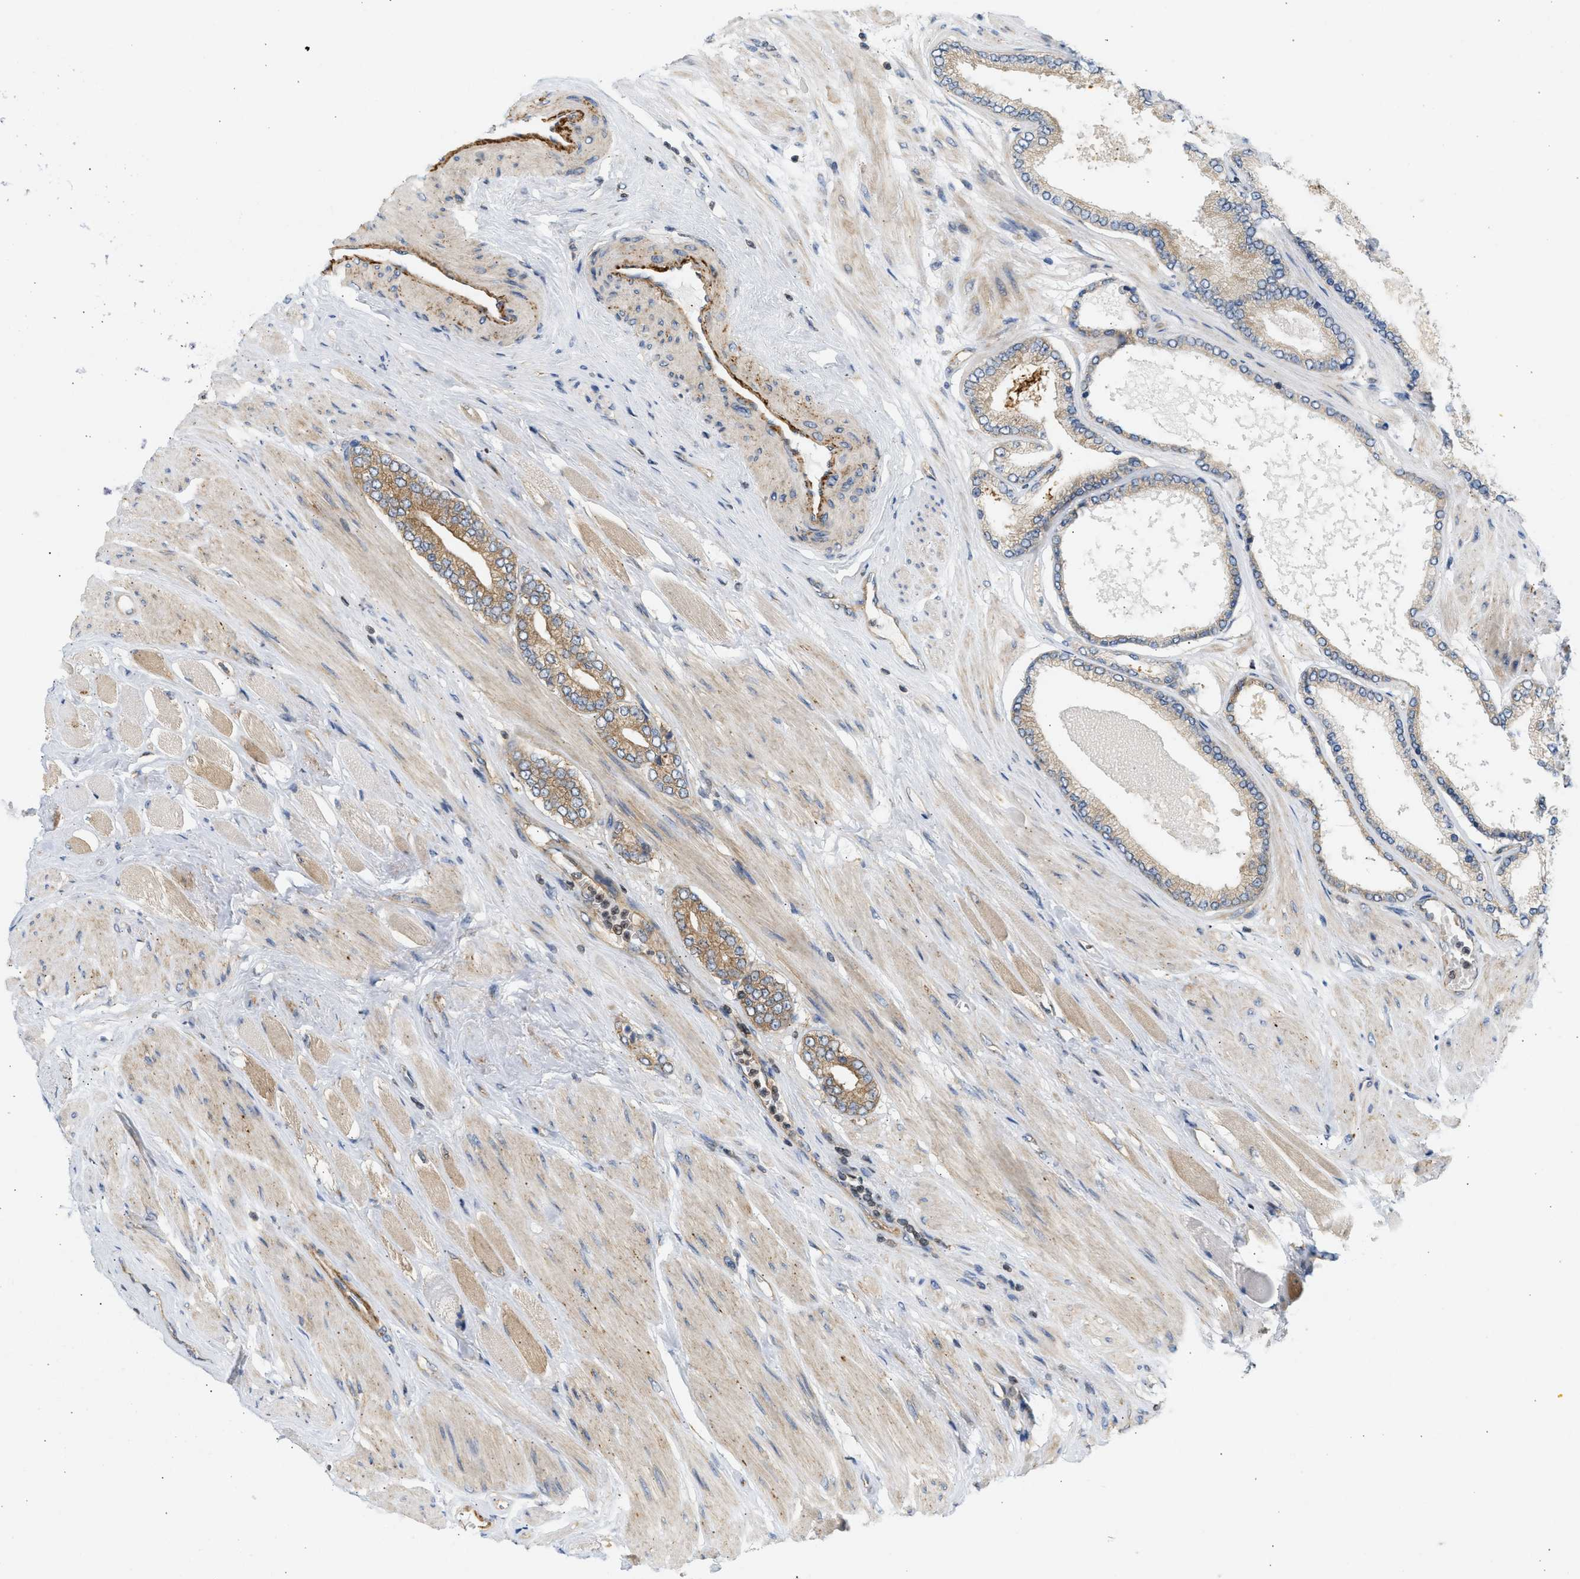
{"staining": {"intensity": "moderate", "quantity": "25%-75%", "location": "cytoplasmic/membranous"}, "tissue": "prostate cancer", "cell_type": "Tumor cells", "image_type": "cancer", "snomed": [{"axis": "morphology", "description": "Adenocarcinoma, High grade"}, {"axis": "topography", "description": "Prostate"}], "caption": "Immunohistochemistry (IHC) of adenocarcinoma (high-grade) (prostate) shows medium levels of moderate cytoplasmic/membranous positivity in approximately 25%-75% of tumor cells.", "gene": "STRN", "patient": {"sex": "male", "age": 61}}